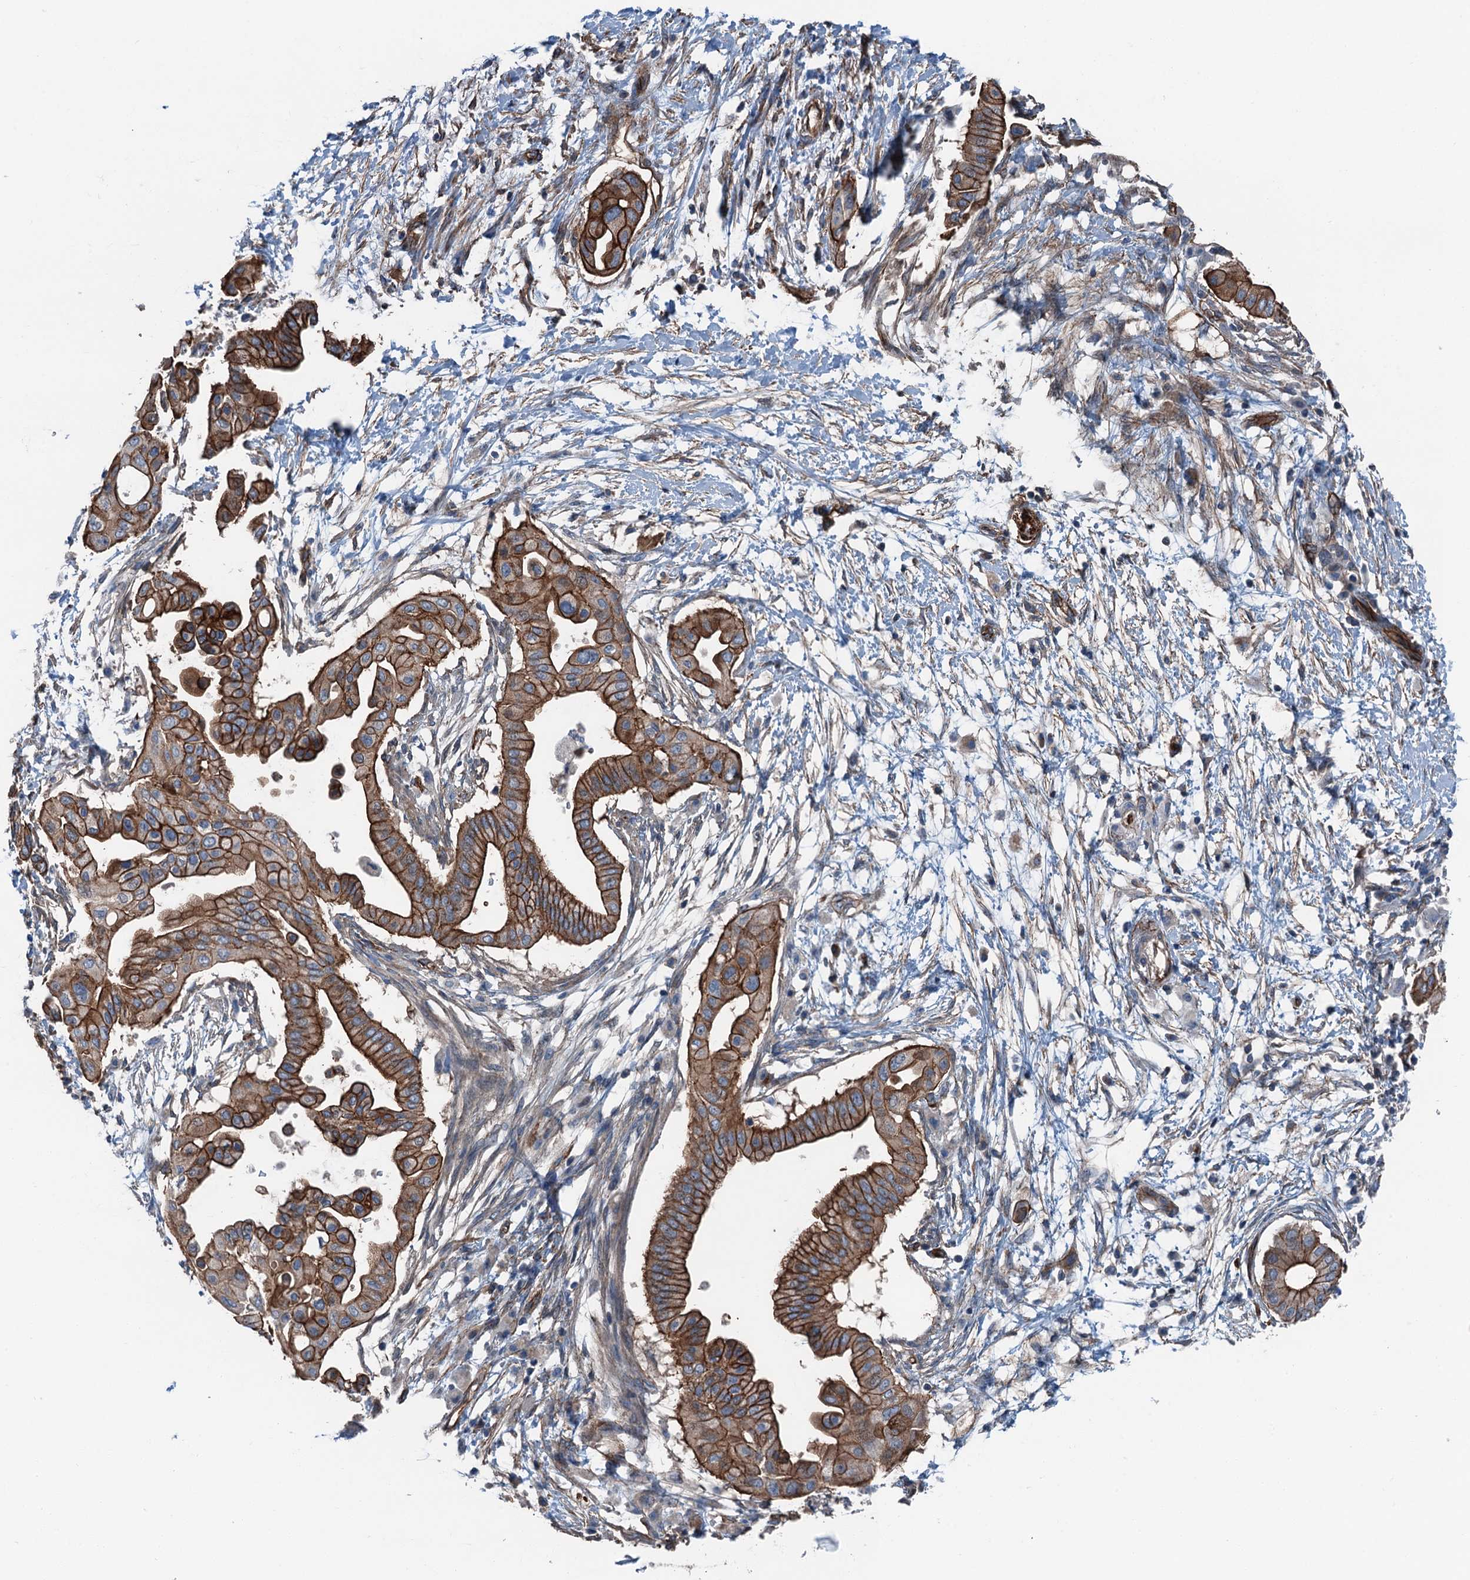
{"staining": {"intensity": "strong", "quantity": ">75%", "location": "cytoplasmic/membranous"}, "tissue": "pancreatic cancer", "cell_type": "Tumor cells", "image_type": "cancer", "snomed": [{"axis": "morphology", "description": "Adenocarcinoma, NOS"}, {"axis": "topography", "description": "Pancreas"}], "caption": "This histopathology image shows pancreatic adenocarcinoma stained with IHC to label a protein in brown. The cytoplasmic/membranous of tumor cells show strong positivity for the protein. Nuclei are counter-stained blue.", "gene": "NMRAL1", "patient": {"sex": "male", "age": 68}}